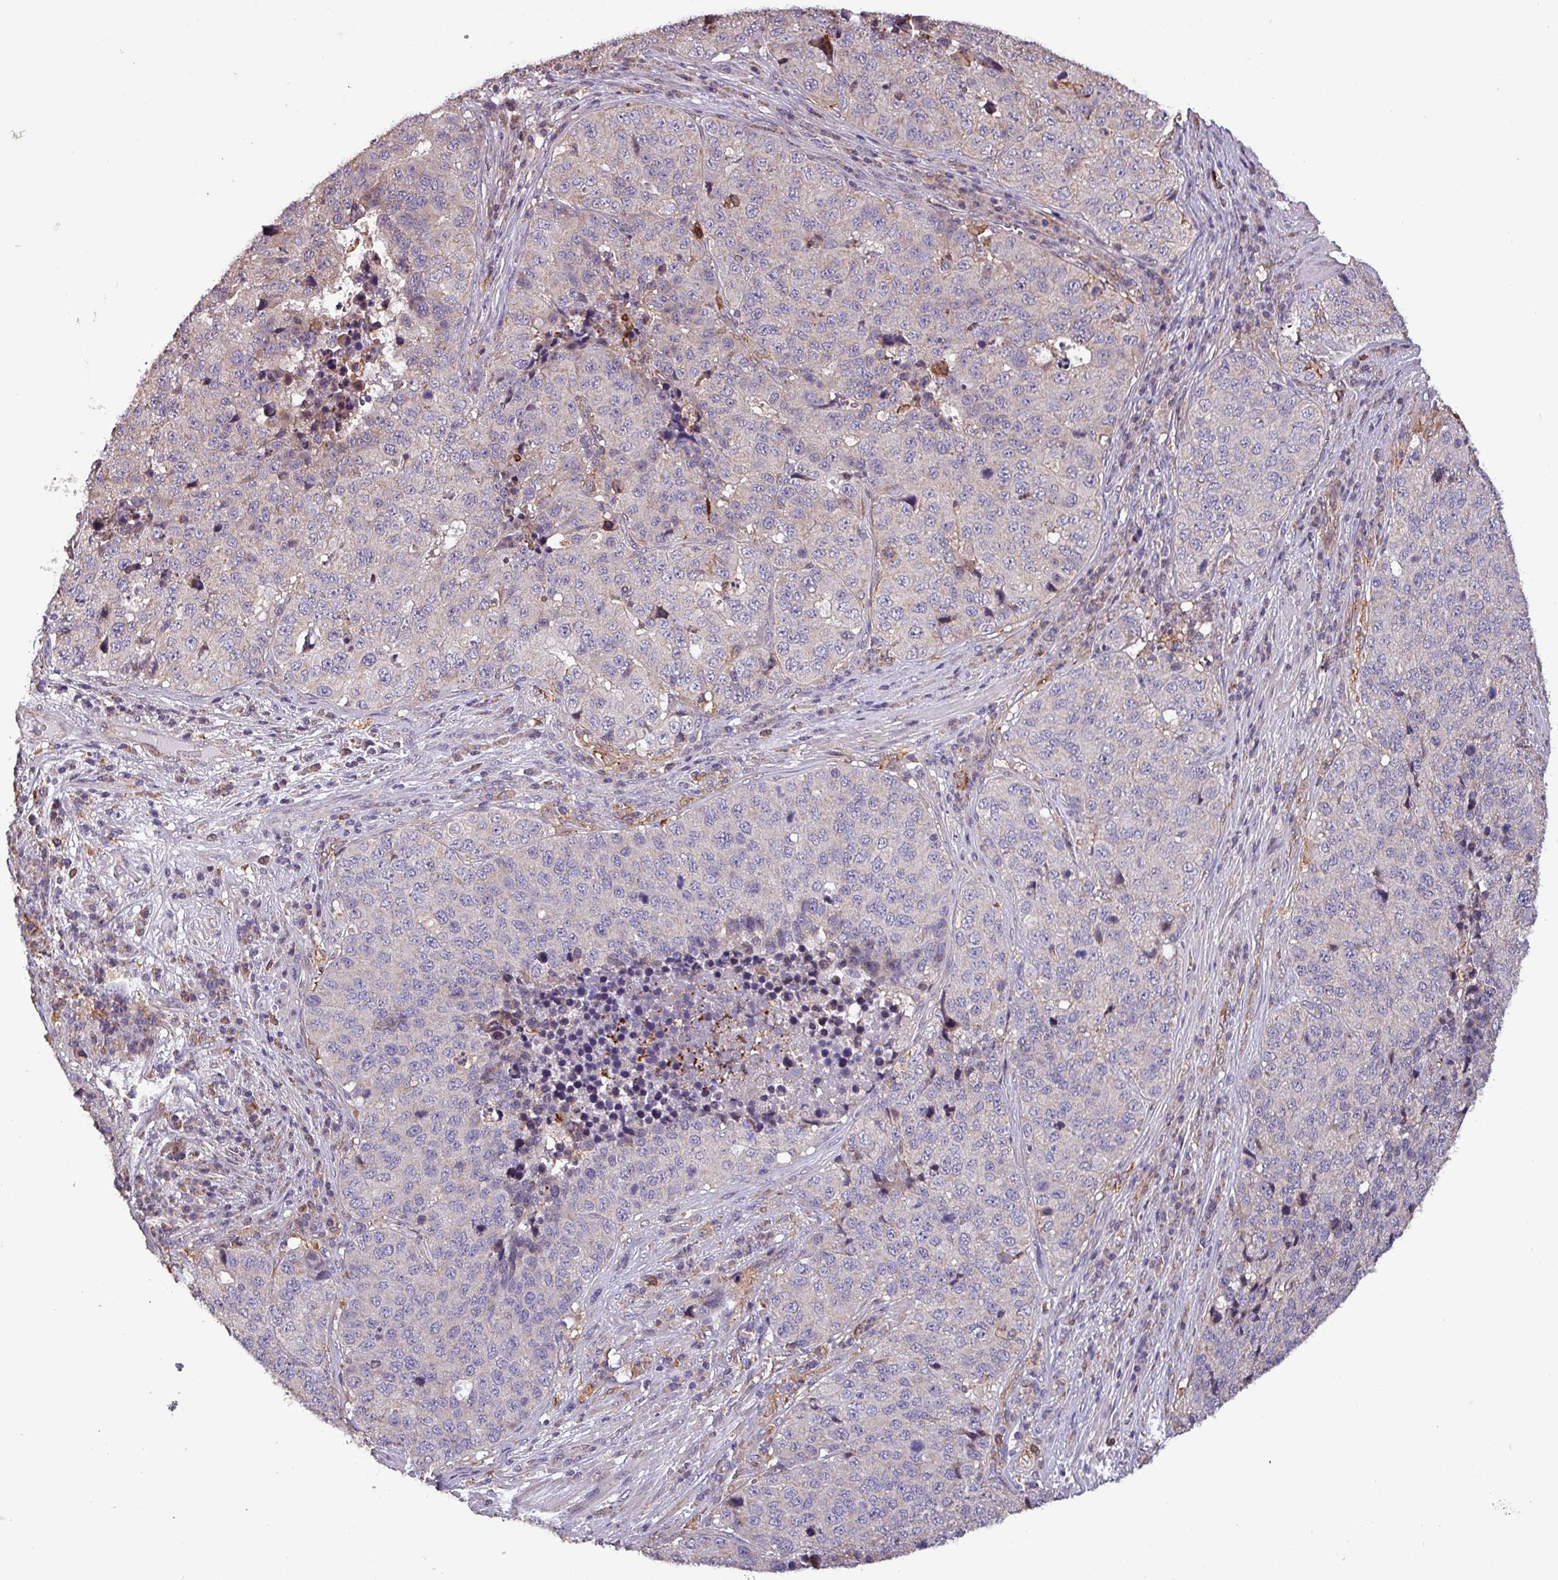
{"staining": {"intensity": "weak", "quantity": "<25%", "location": "cytoplasmic/membranous"}, "tissue": "stomach cancer", "cell_type": "Tumor cells", "image_type": "cancer", "snomed": [{"axis": "morphology", "description": "Adenocarcinoma, NOS"}, {"axis": "topography", "description": "Stomach"}], "caption": "Stomach adenocarcinoma was stained to show a protein in brown. There is no significant expression in tumor cells. The staining is performed using DAB brown chromogen with nuclei counter-stained in using hematoxylin.", "gene": "SCIN", "patient": {"sex": "male", "age": 71}}